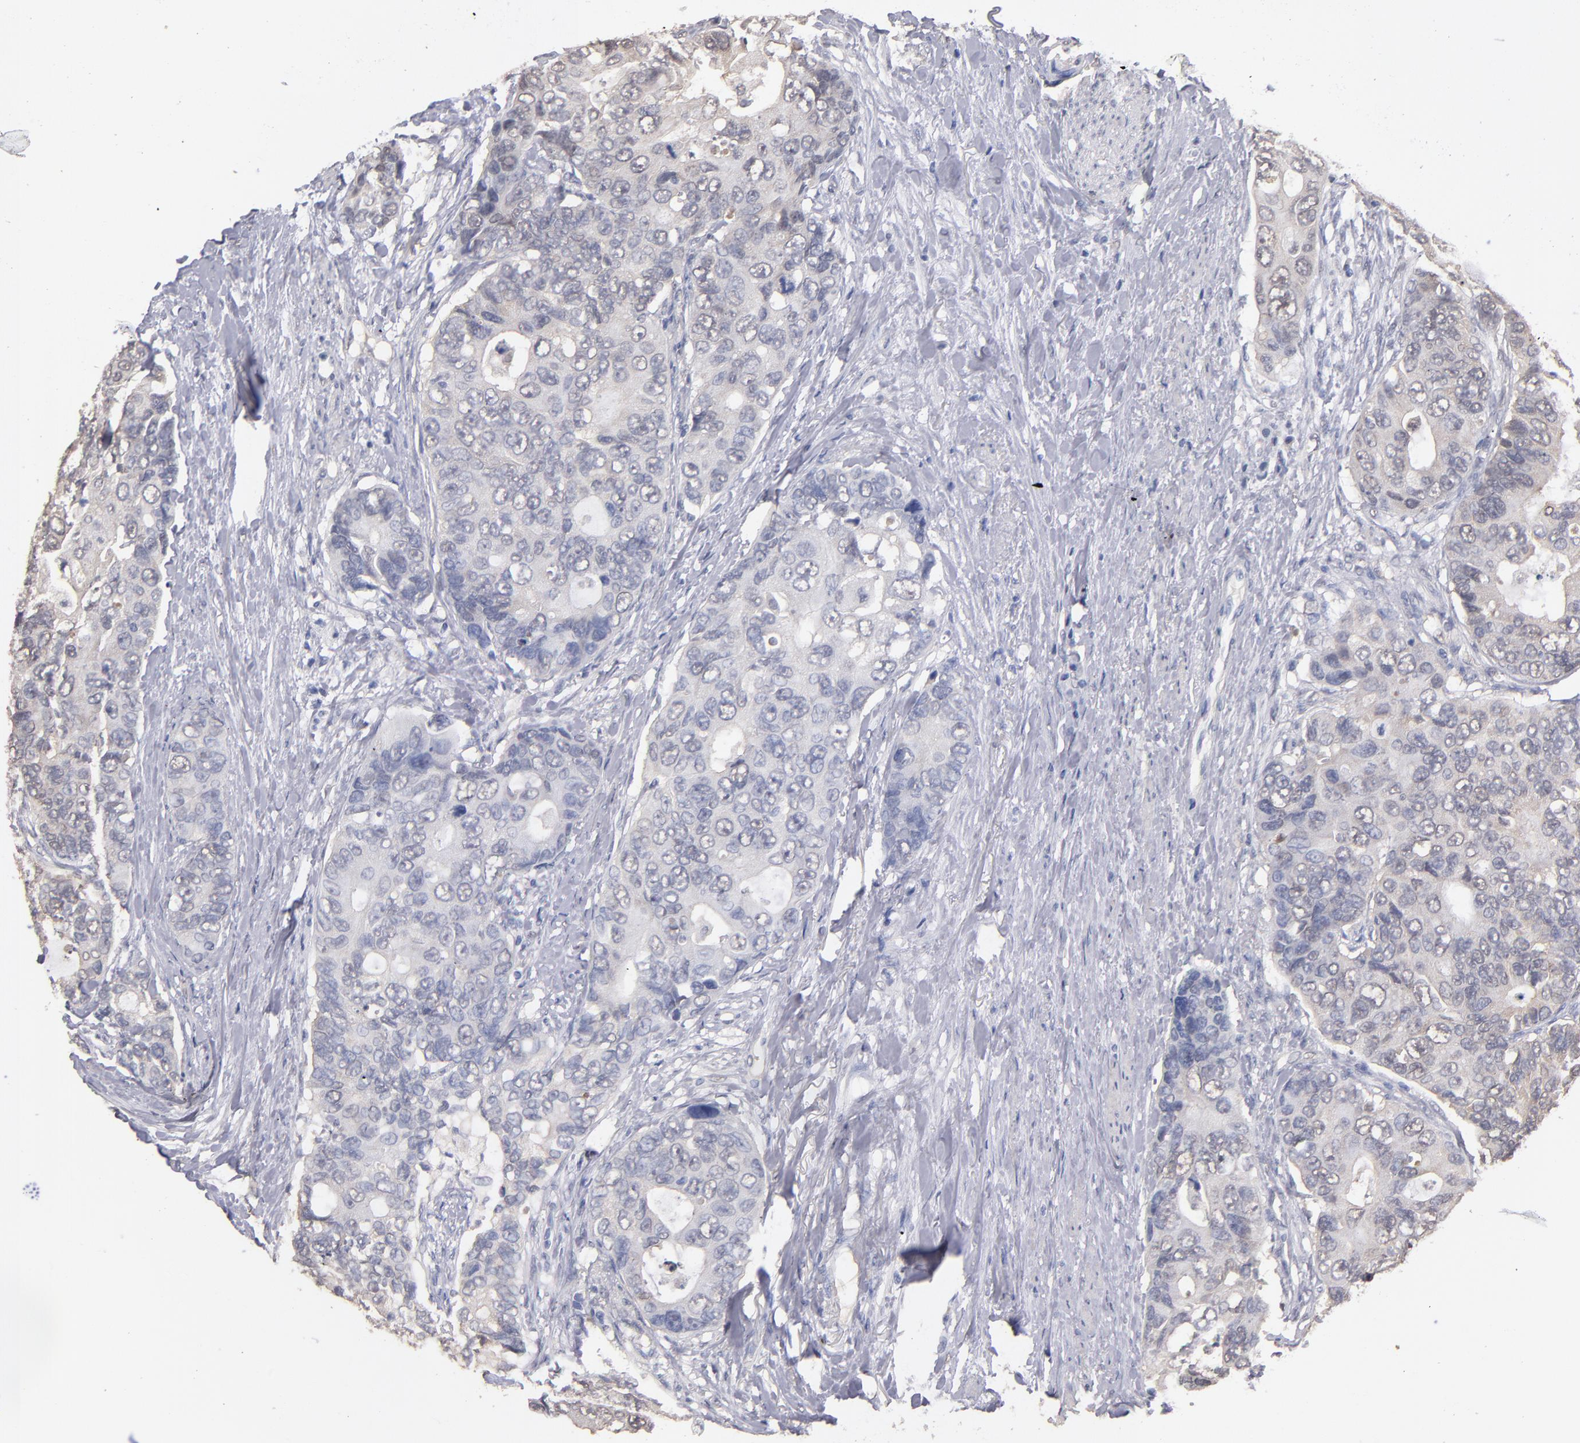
{"staining": {"intensity": "weak", "quantity": "25%-75%", "location": "cytoplasmic/membranous"}, "tissue": "colorectal cancer", "cell_type": "Tumor cells", "image_type": "cancer", "snomed": [{"axis": "morphology", "description": "Adenocarcinoma, NOS"}, {"axis": "topography", "description": "Rectum"}], "caption": "Protein staining shows weak cytoplasmic/membranous expression in about 25%-75% of tumor cells in adenocarcinoma (colorectal). The protein of interest is stained brown, and the nuclei are stained in blue (DAB IHC with brightfield microscopy, high magnification).", "gene": "PSMD10", "patient": {"sex": "female", "age": 67}}